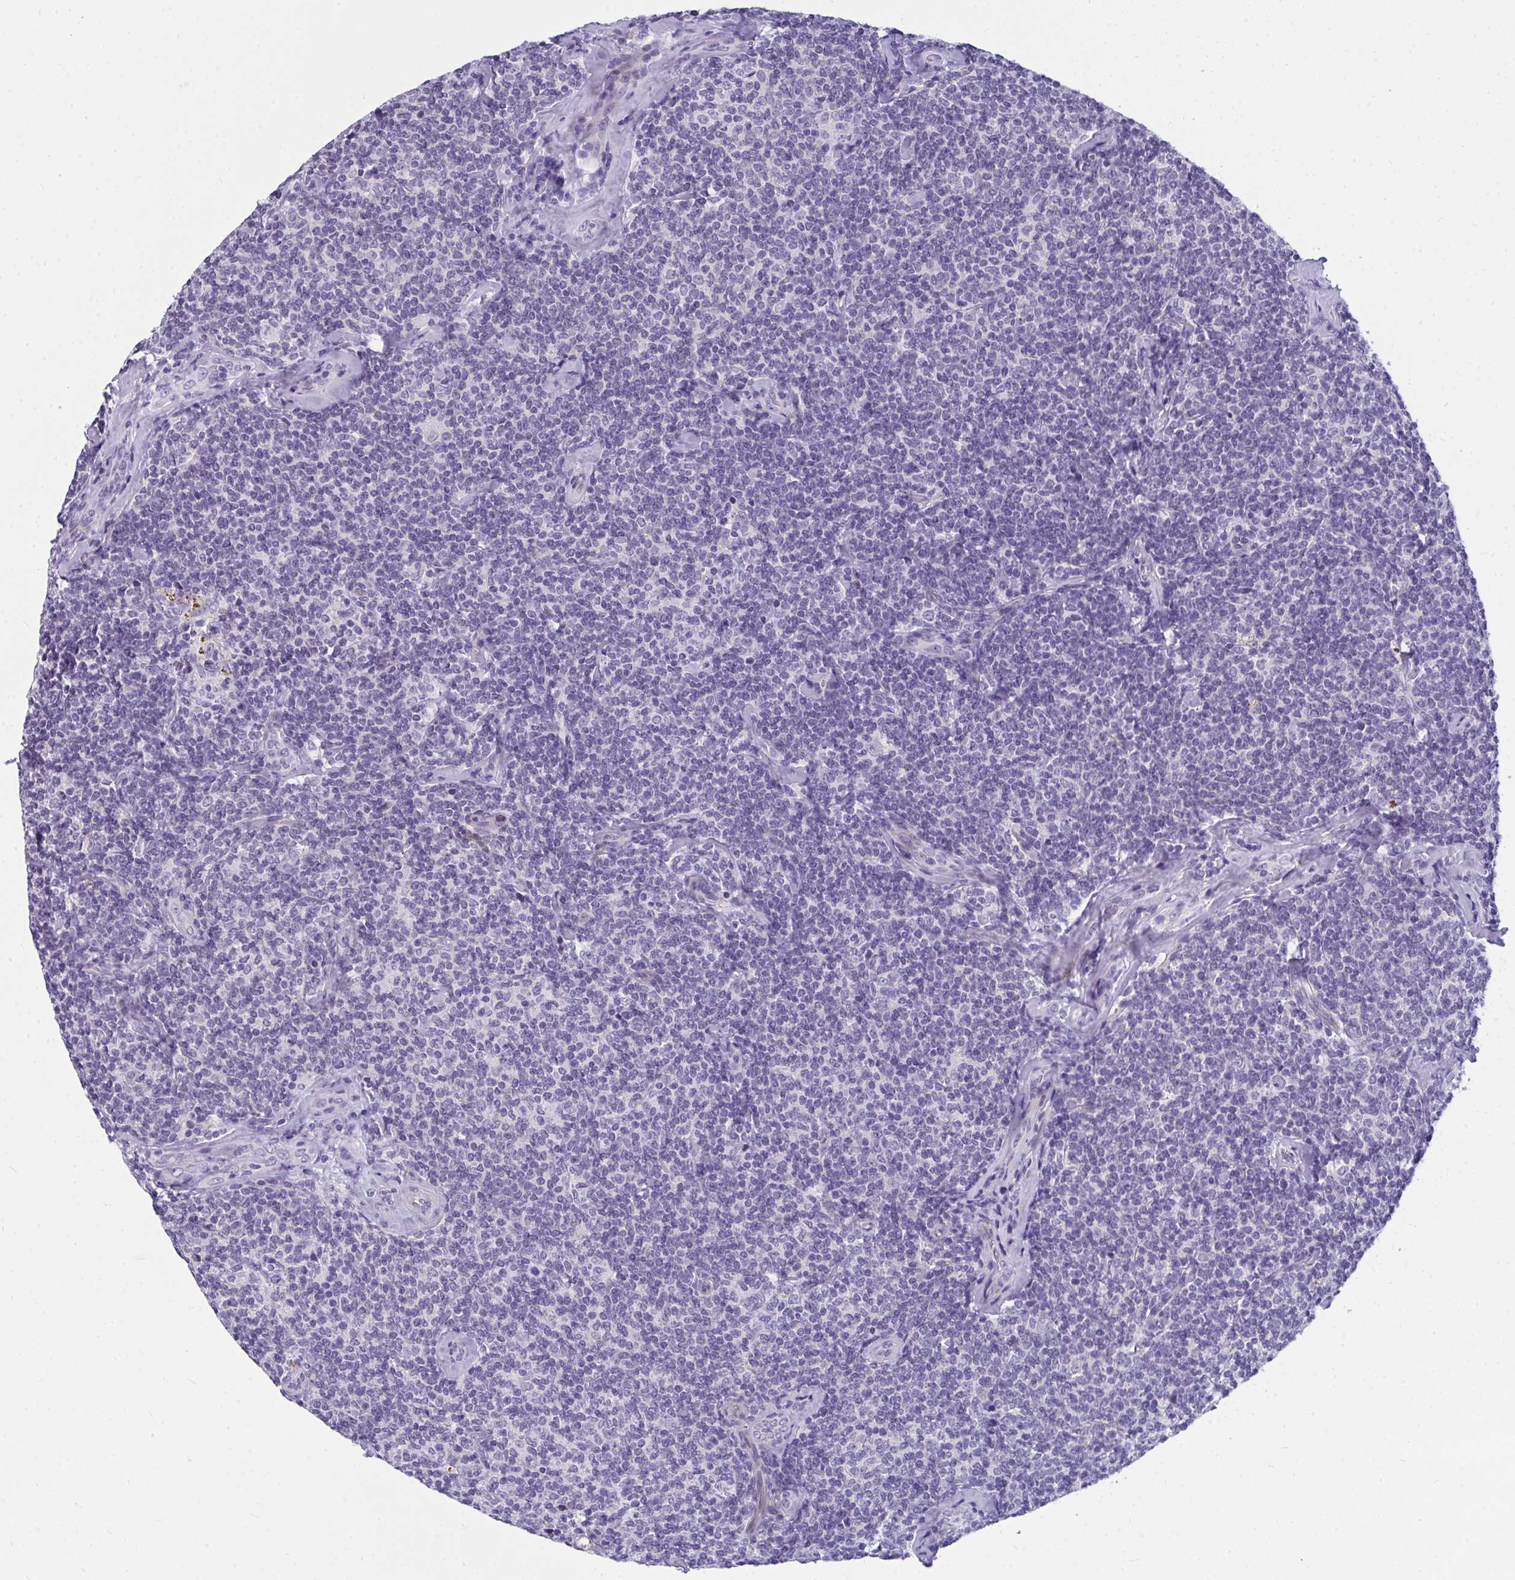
{"staining": {"intensity": "negative", "quantity": "none", "location": "none"}, "tissue": "lymphoma", "cell_type": "Tumor cells", "image_type": "cancer", "snomed": [{"axis": "morphology", "description": "Malignant lymphoma, non-Hodgkin's type, Low grade"}, {"axis": "topography", "description": "Lymph node"}], "caption": "Immunohistochemistry (IHC) histopathology image of lymphoma stained for a protein (brown), which exhibits no positivity in tumor cells. Brightfield microscopy of immunohistochemistry stained with DAB (3,3'-diaminobenzidine) (brown) and hematoxylin (blue), captured at high magnification.", "gene": "TSBP1", "patient": {"sex": "female", "age": 56}}